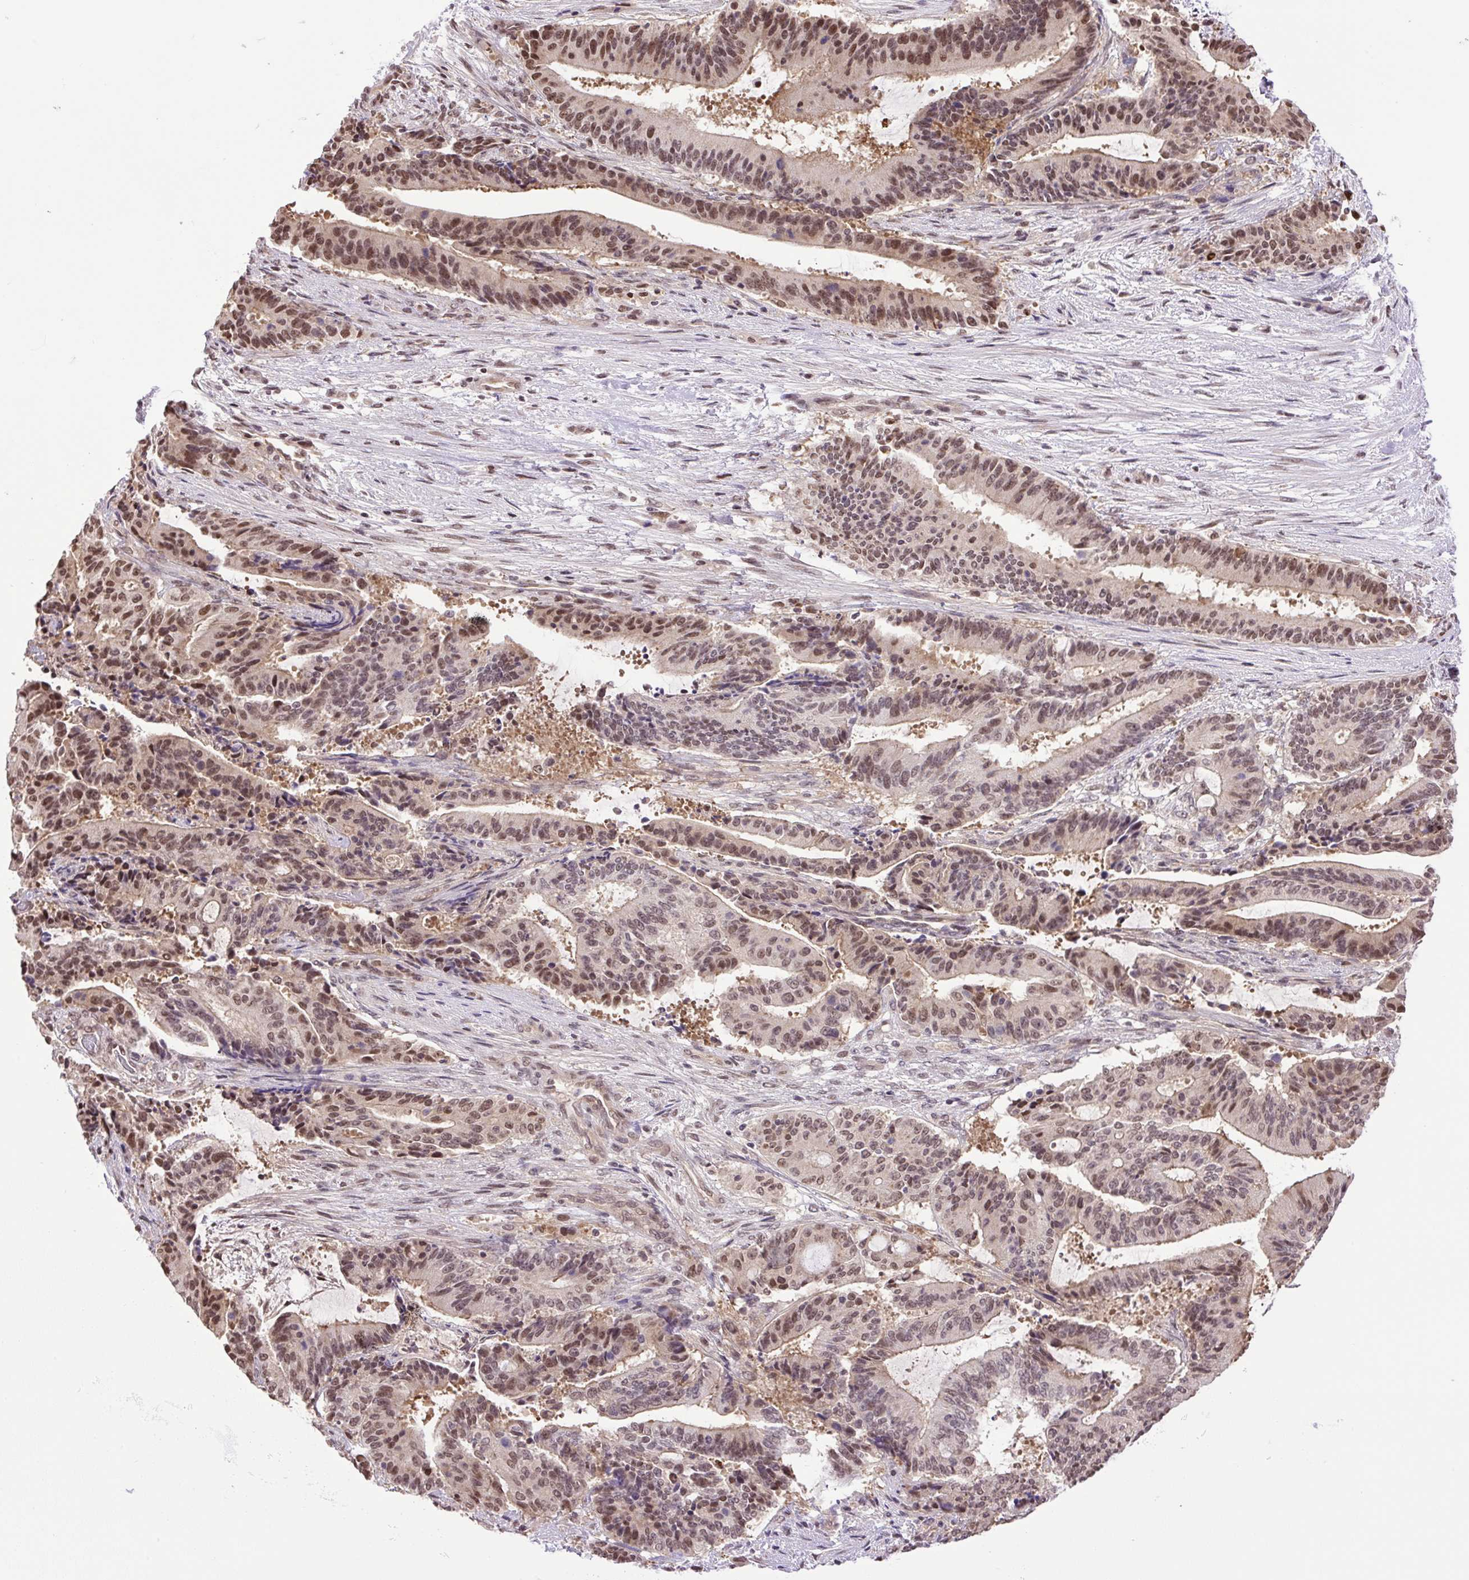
{"staining": {"intensity": "moderate", "quantity": ">75%", "location": "cytoplasmic/membranous,nuclear"}, "tissue": "liver cancer", "cell_type": "Tumor cells", "image_type": "cancer", "snomed": [{"axis": "morphology", "description": "Normal tissue, NOS"}, {"axis": "morphology", "description": "Cholangiocarcinoma"}, {"axis": "topography", "description": "Liver"}, {"axis": "topography", "description": "Peripheral nerve tissue"}], "caption": "This is a photomicrograph of IHC staining of liver cancer, which shows moderate staining in the cytoplasmic/membranous and nuclear of tumor cells.", "gene": "SGTA", "patient": {"sex": "female", "age": 73}}